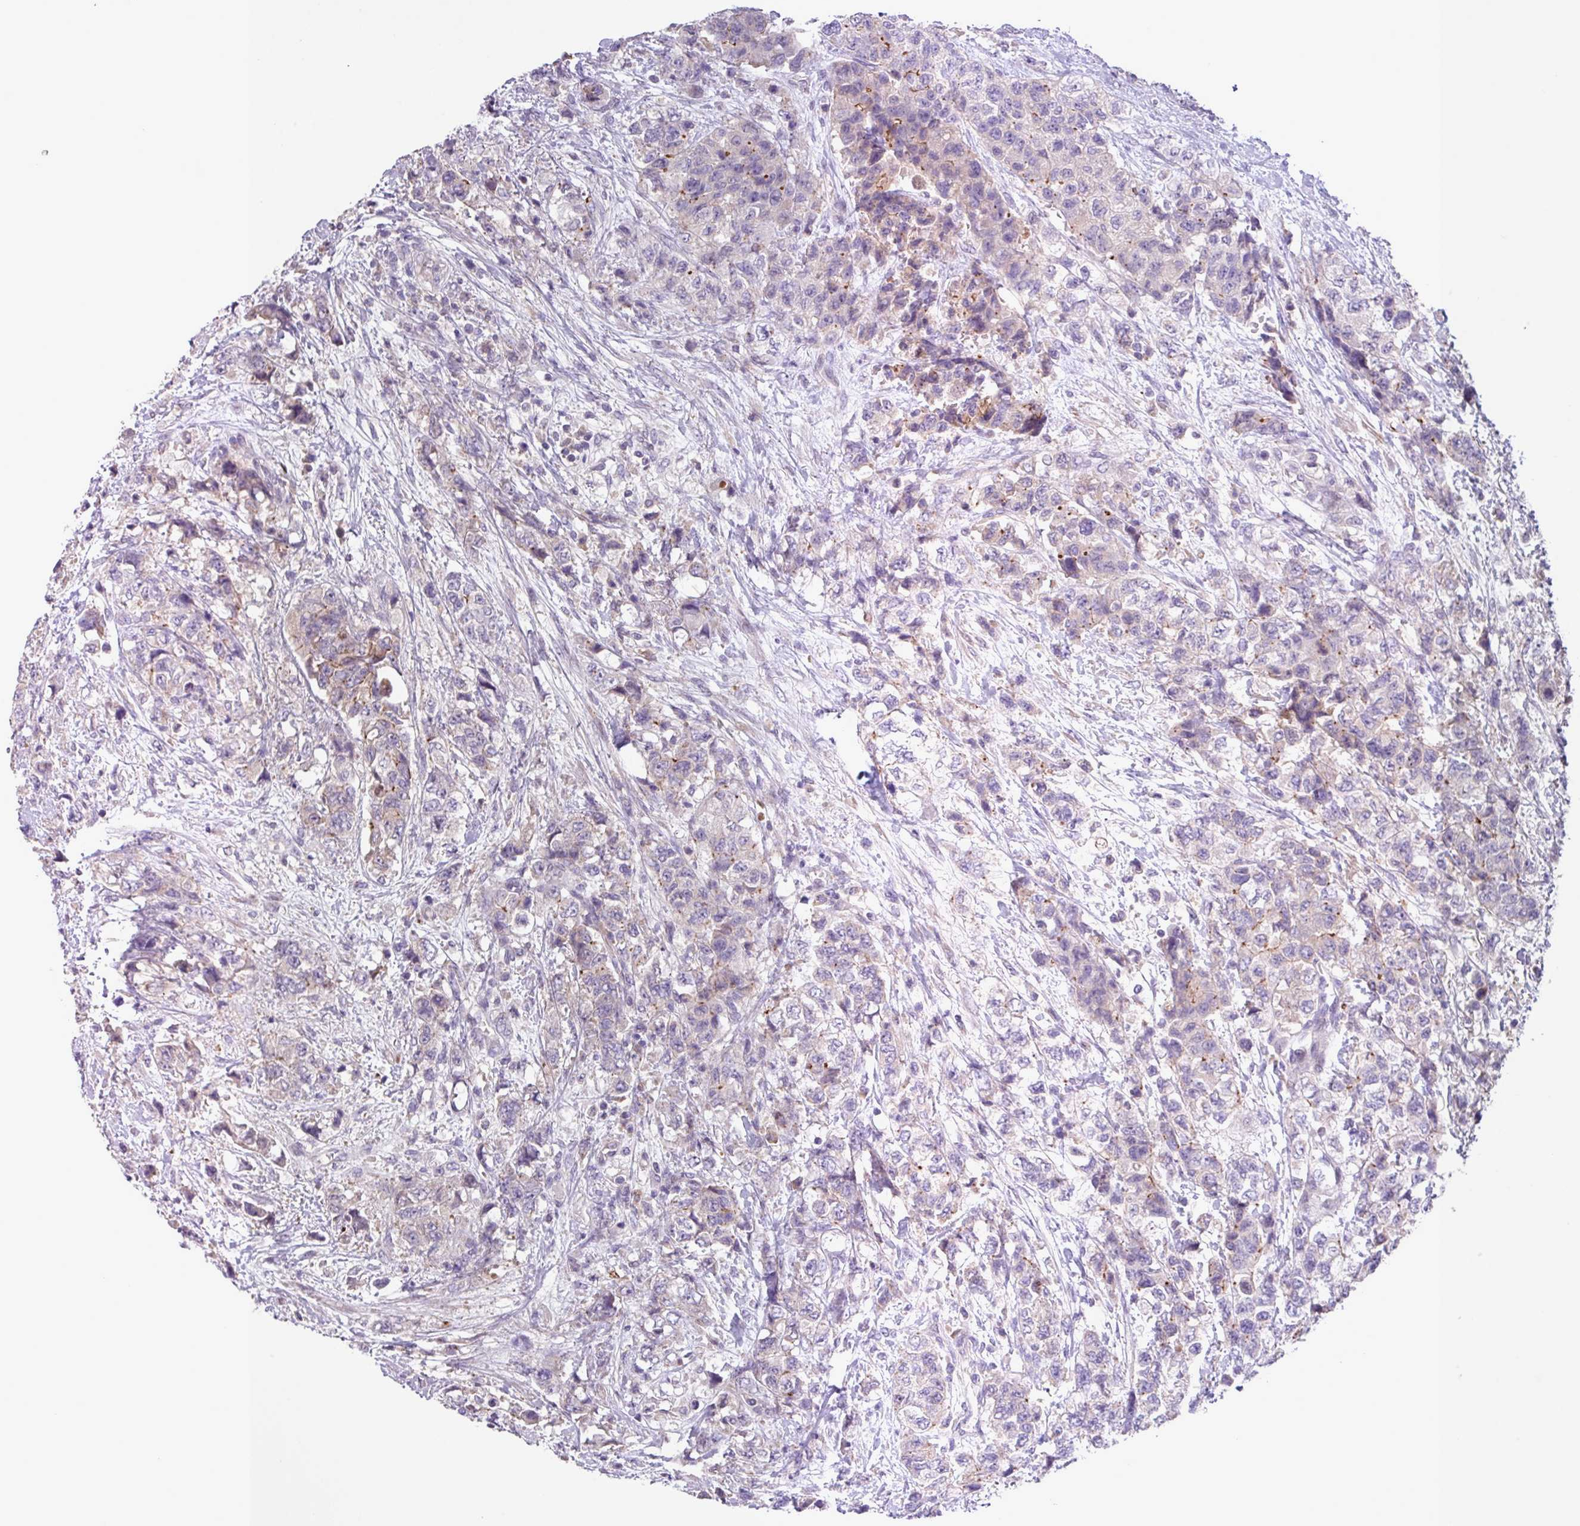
{"staining": {"intensity": "moderate", "quantity": "<25%", "location": "cytoplasmic/membranous"}, "tissue": "urothelial cancer", "cell_type": "Tumor cells", "image_type": "cancer", "snomed": [{"axis": "morphology", "description": "Urothelial carcinoma, High grade"}, {"axis": "topography", "description": "Urinary bladder"}], "caption": "This is a micrograph of IHC staining of urothelial carcinoma (high-grade), which shows moderate expression in the cytoplasmic/membranous of tumor cells.", "gene": "IQCJ", "patient": {"sex": "female", "age": 78}}